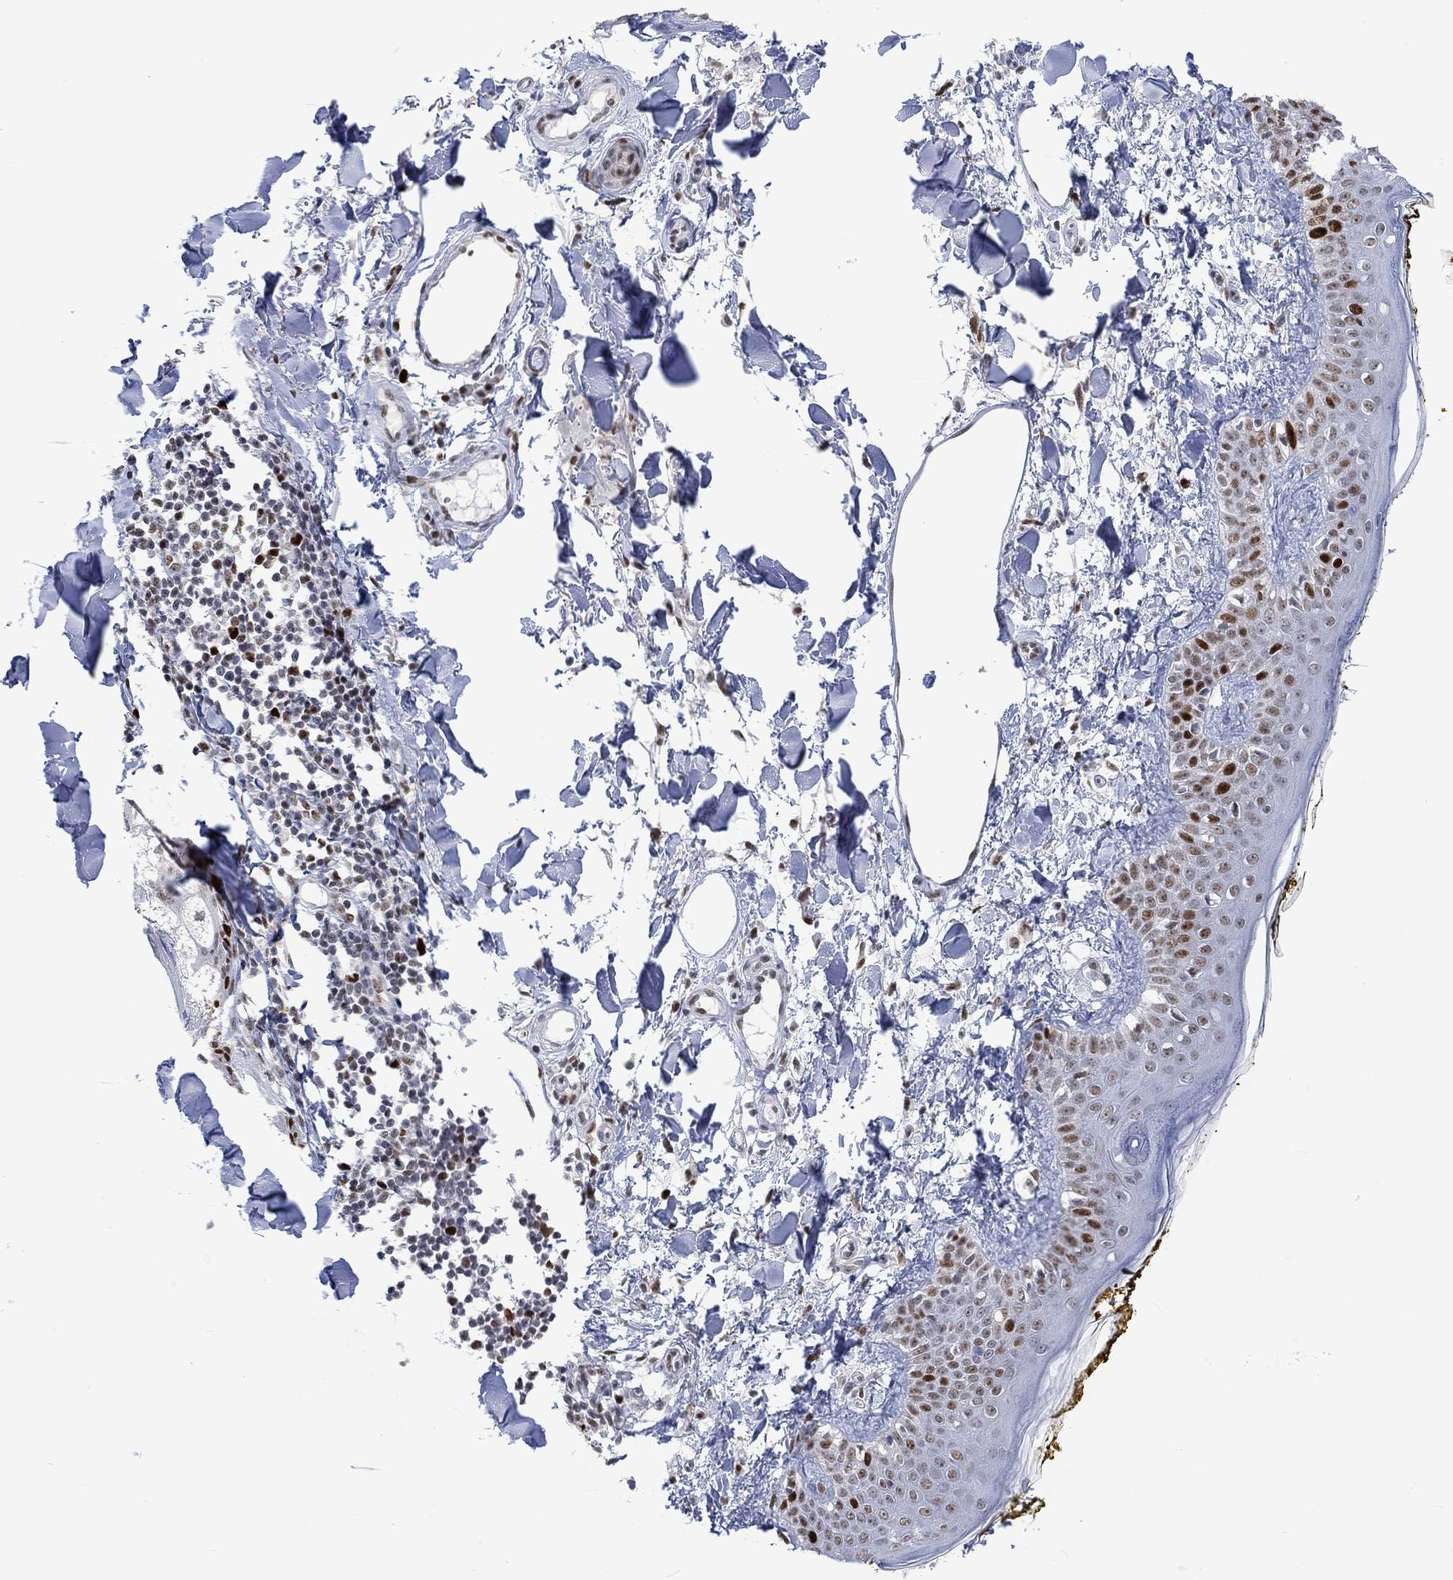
{"staining": {"intensity": "negative", "quantity": "none", "location": "none"}, "tissue": "skin", "cell_type": "Fibroblasts", "image_type": "normal", "snomed": [{"axis": "morphology", "description": "Normal tissue, NOS"}, {"axis": "topography", "description": "Skin"}], "caption": "An immunohistochemistry micrograph of unremarkable skin is shown. There is no staining in fibroblasts of skin.", "gene": "RAD54L2", "patient": {"sex": "male", "age": 76}}